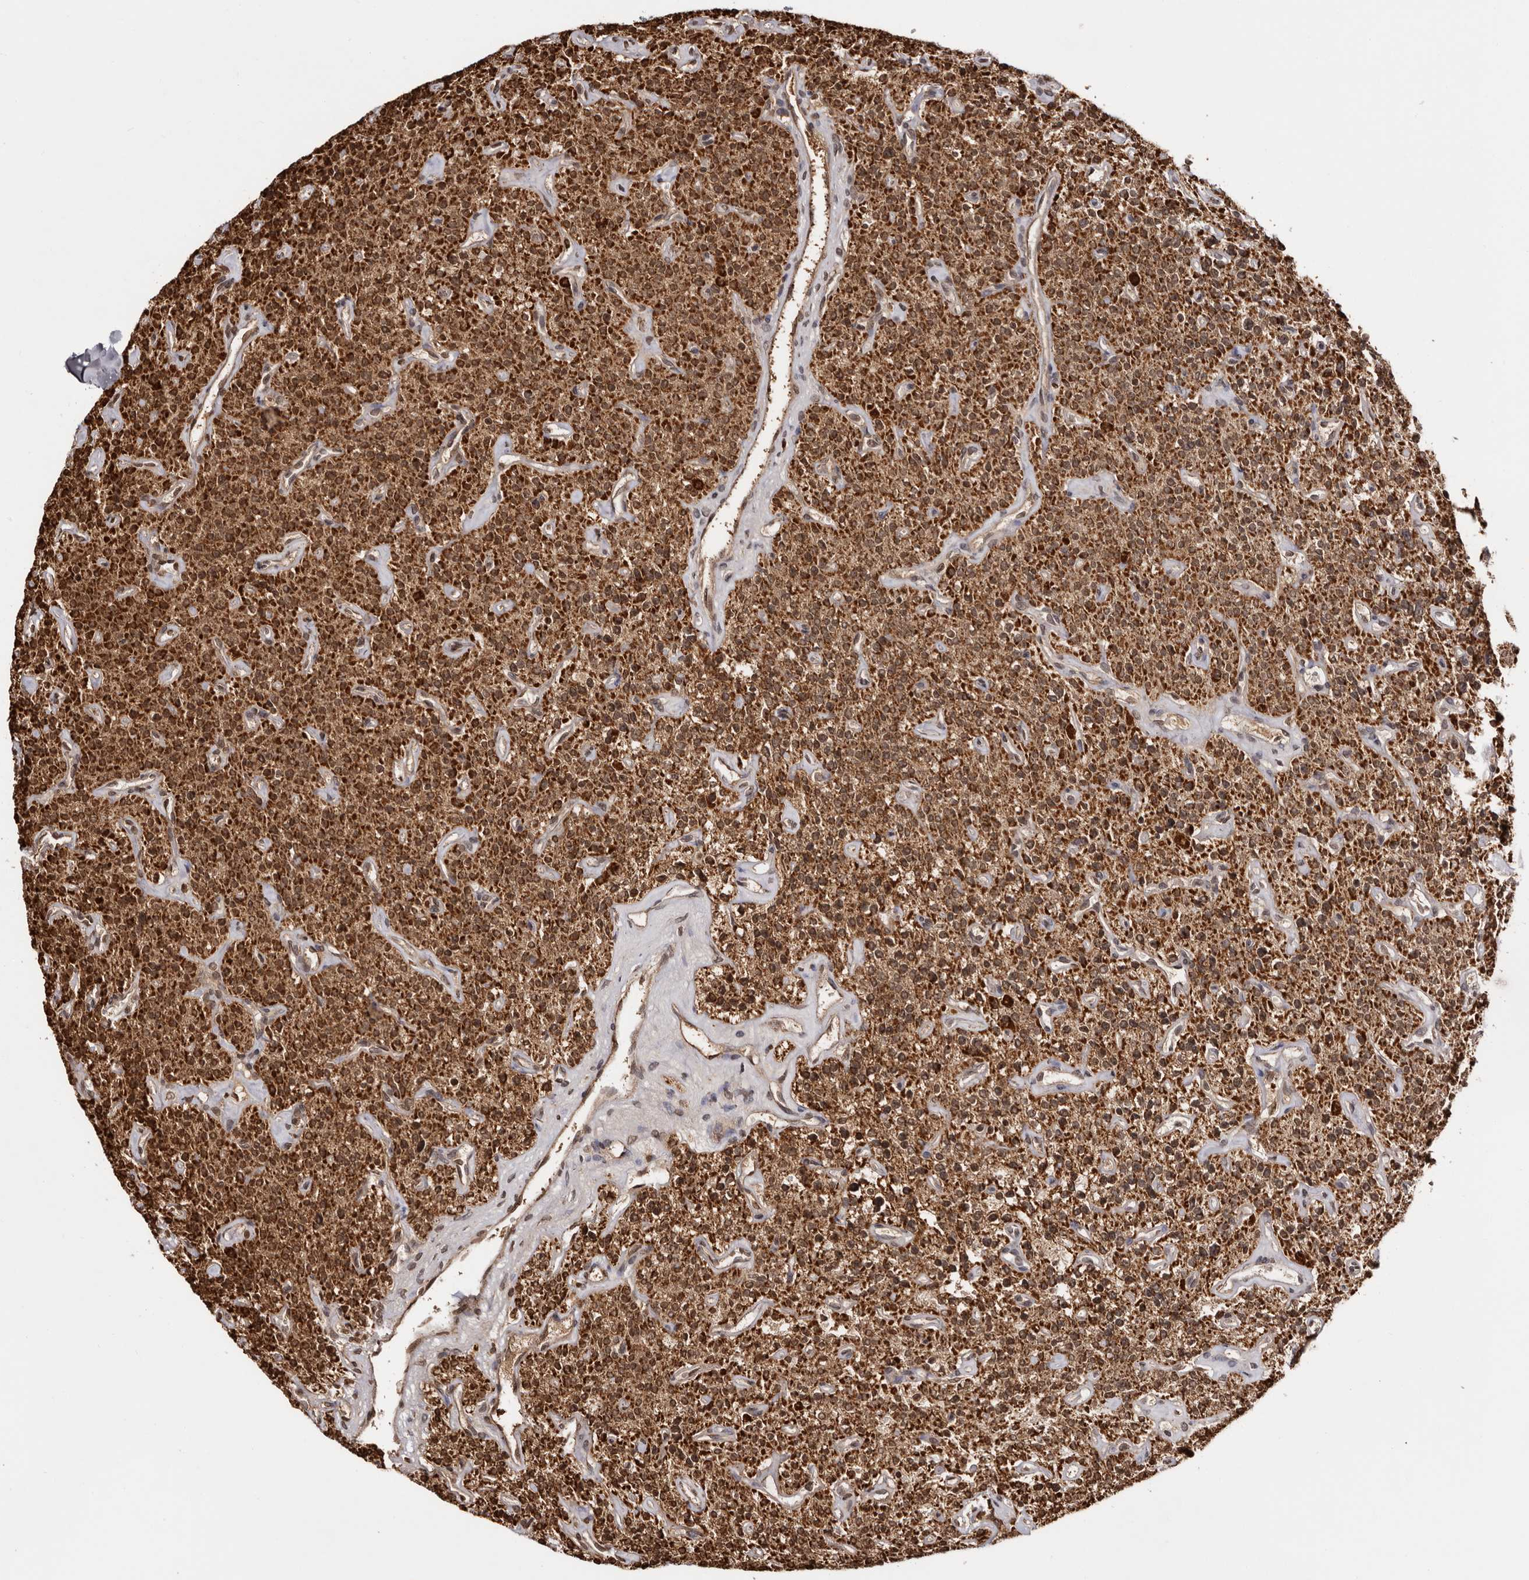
{"staining": {"intensity": "strong", "quantity": ">75%", "location": "cytoplasmic/membranous"}, "tissue": "parathyroid gland", "cell_type": "Glandular cells", "image_type": "normal", "snomed": [{"axis": "morphology", "description": "Normal tissue, NOS"}, {"axis": "topography", "description": "Parathyroid gland"}], "caption": "Human parathyroid gland stained for a protein (brown) demonstrates strong cytoplasmic/membranous positive positivity in approximately >75% of glandular cells.", "gene": "CCDC190", "patient": {"sex": "male", "age": 46}}